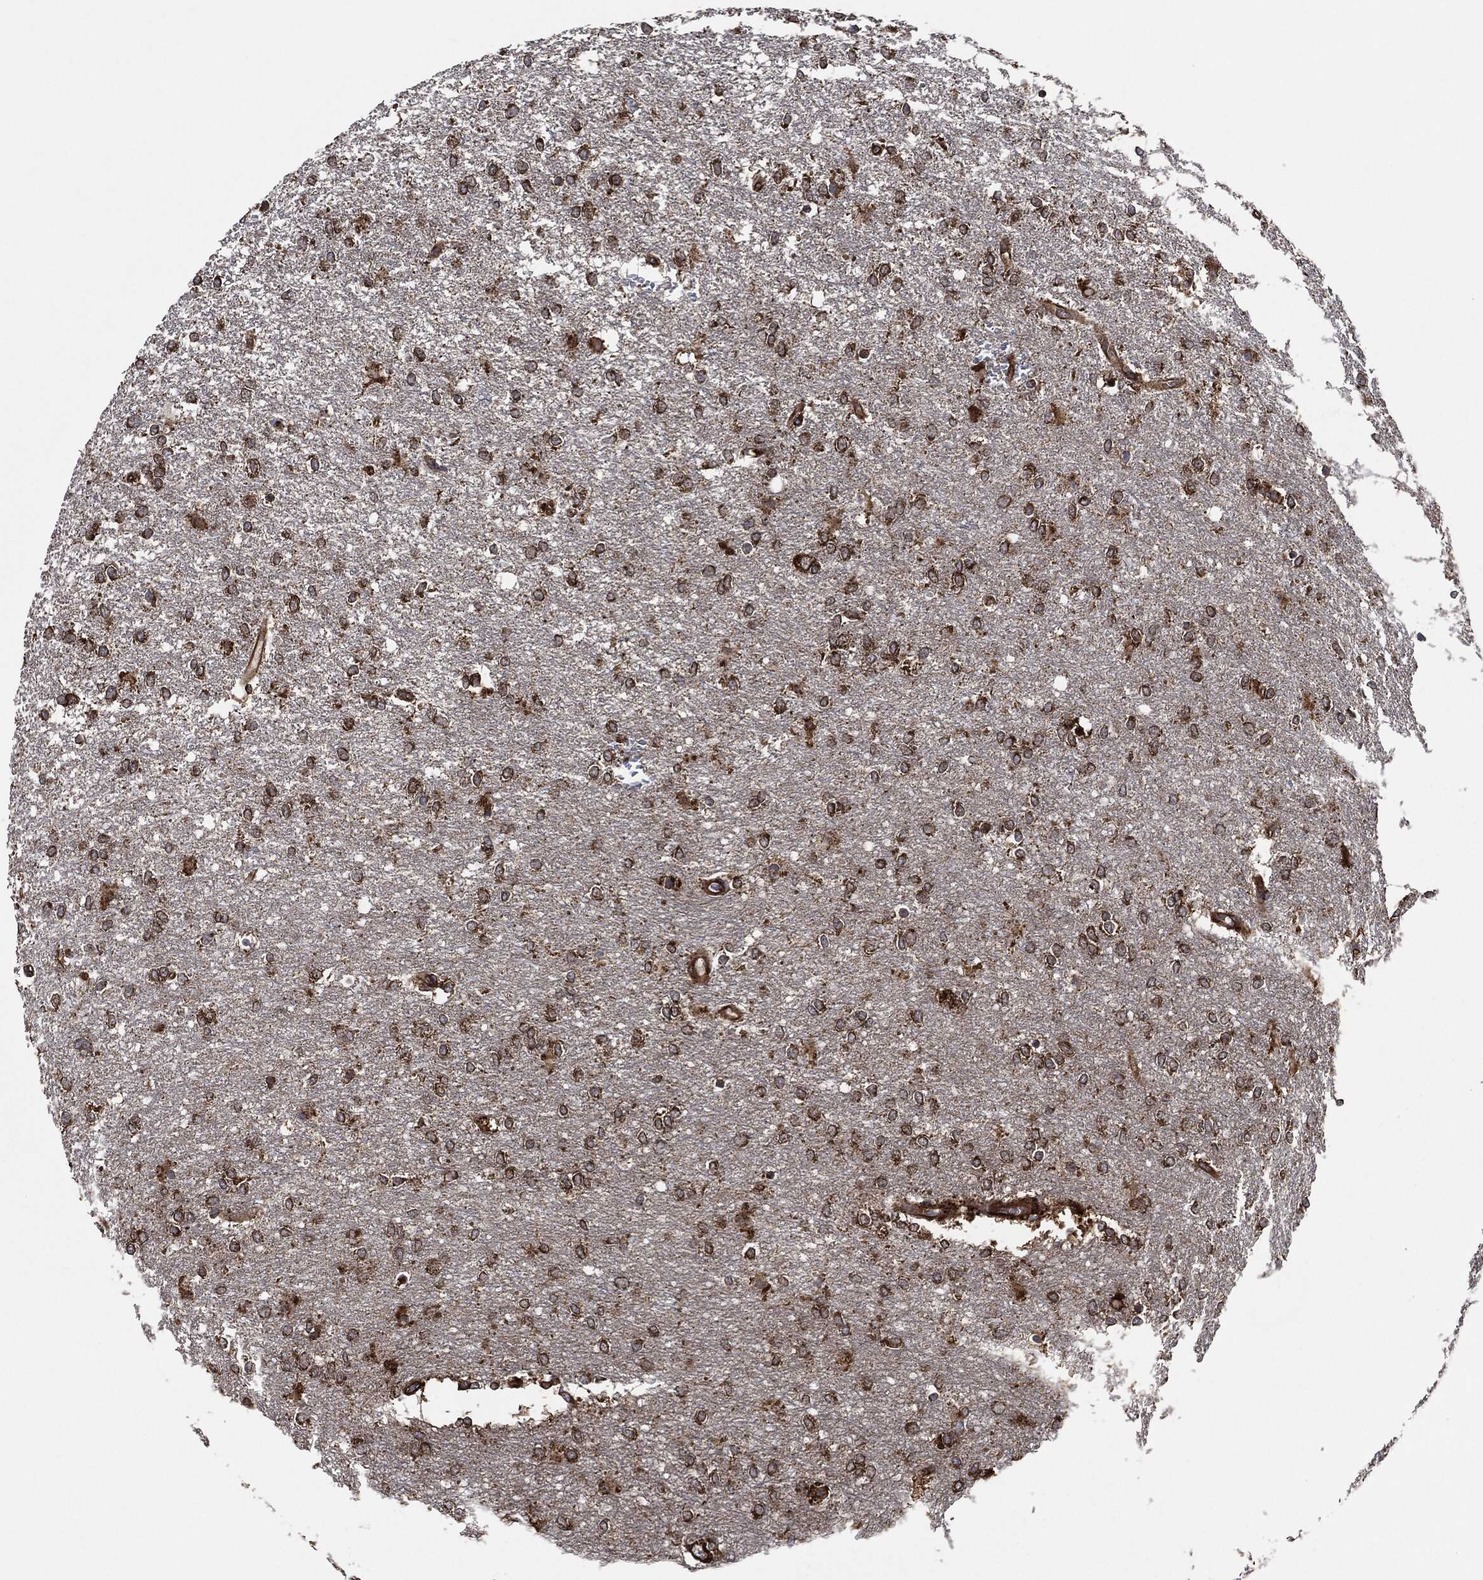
{"staining": {"intensity": "strong", "quantity": ">75%", "location": "cytoplasmic/membranous"}, "tissue": "glioma", "cell_type": "Tumor cells", "image_type": "cancer", "snomed": [{"axis": "morphology", "description": "Glioma, malignant, High grade"}, {"axis": "topography", "description": "Brain"}], "caption": "There is high levels of strong cytoplasmic/membranous expression in tumor cells of malignant glioma (high-grade), as demonstrated by immunohistochemical staining (brown color).", "gene": "AMFR", "patient": {"sex": "female", "age": 61}}